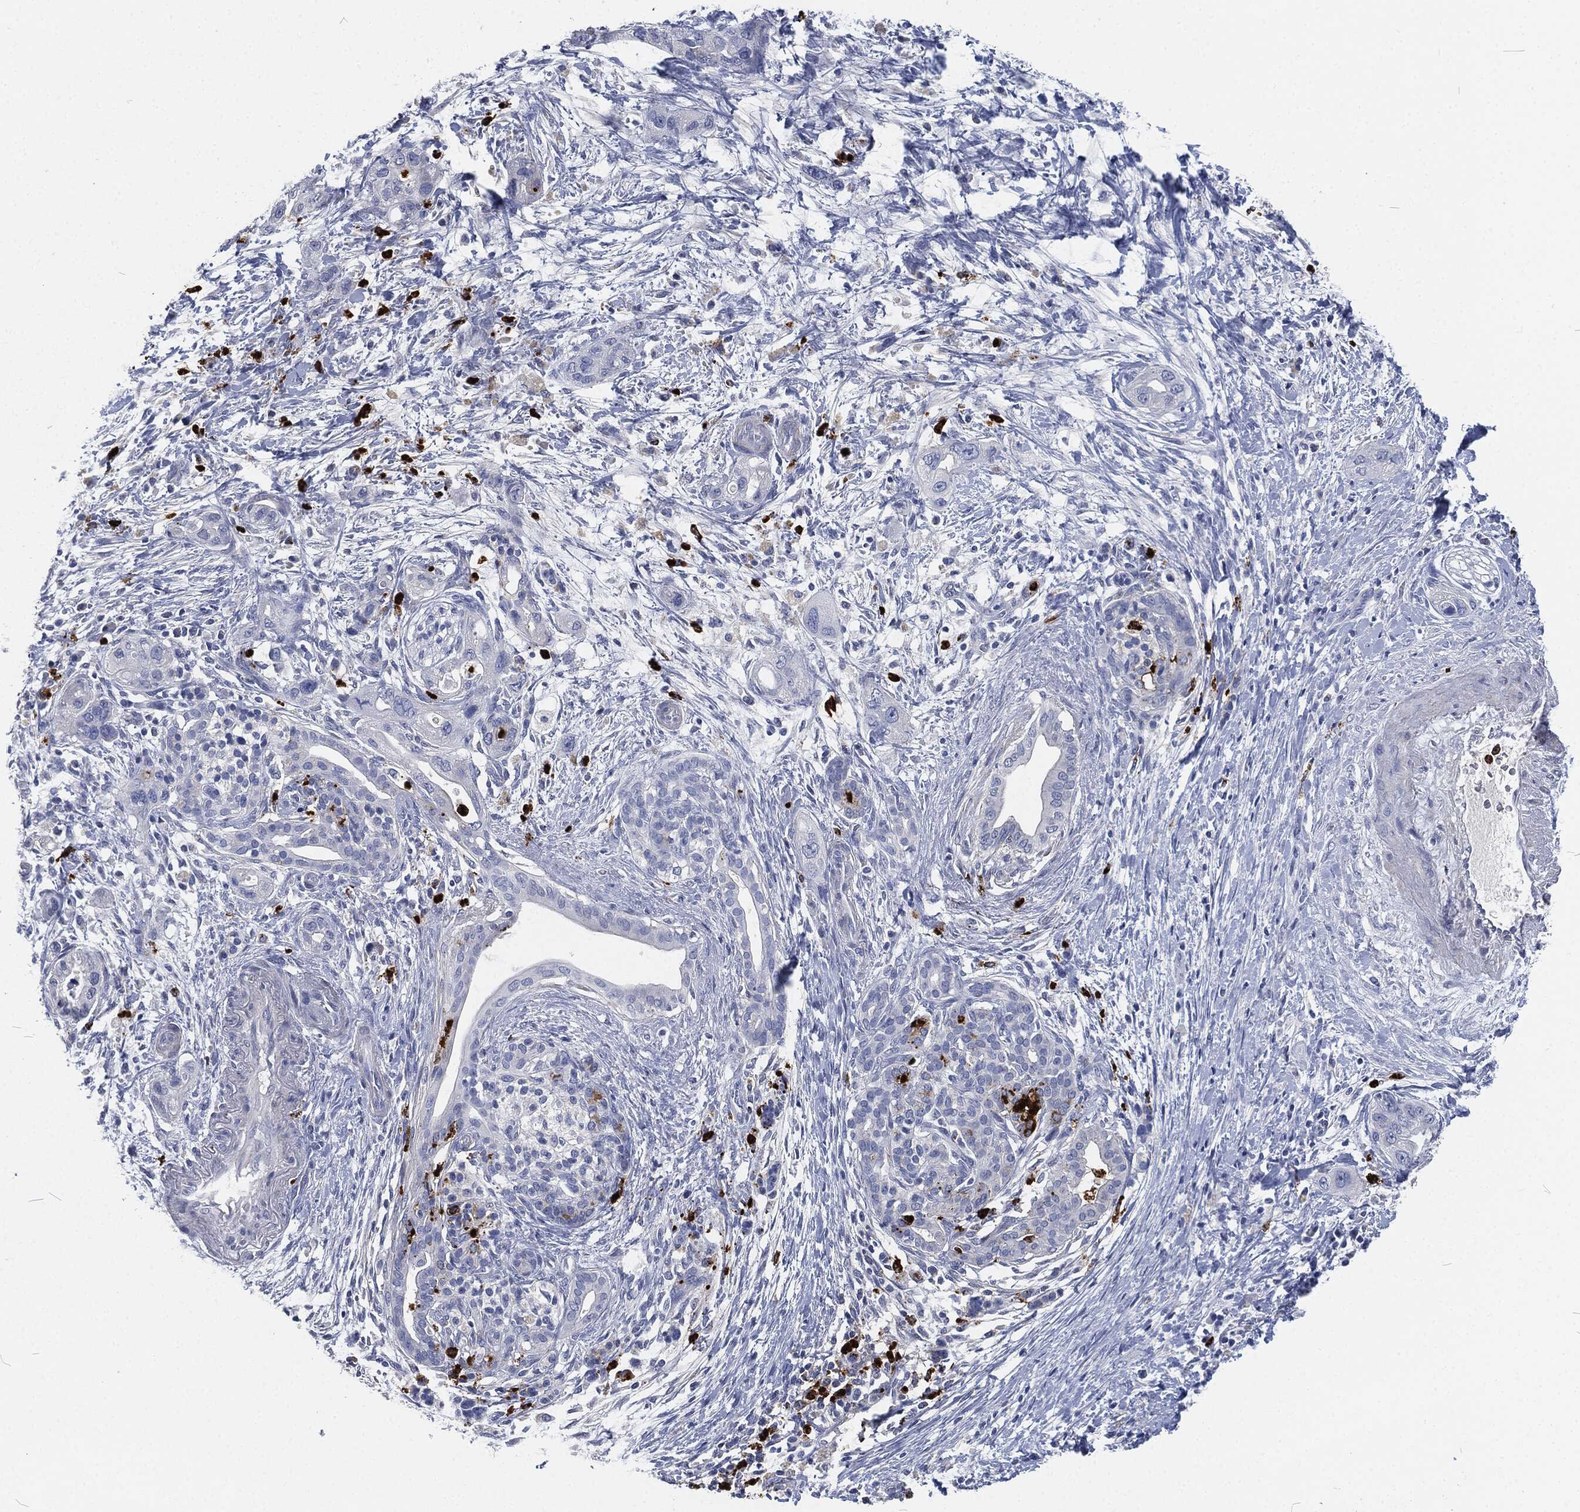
{"staining": {"intensity": "negative", "quantity": "none", "location": "none"}, "tissue": "pancreatic cancer", "cell_type": "Tumor cells", "image_type": "cancer", "snomed": [{"axis": "morphology", "description": "Adenocarcinoma, NOS"}, {"axis": "topography", "description": "Pancreas"}], "caption": "There is no significant expression in tumor cells of pancreatic cancer (adenocarcinoma).", "gene": "MPO", "patient": {"sex": "male", "age": 44}}